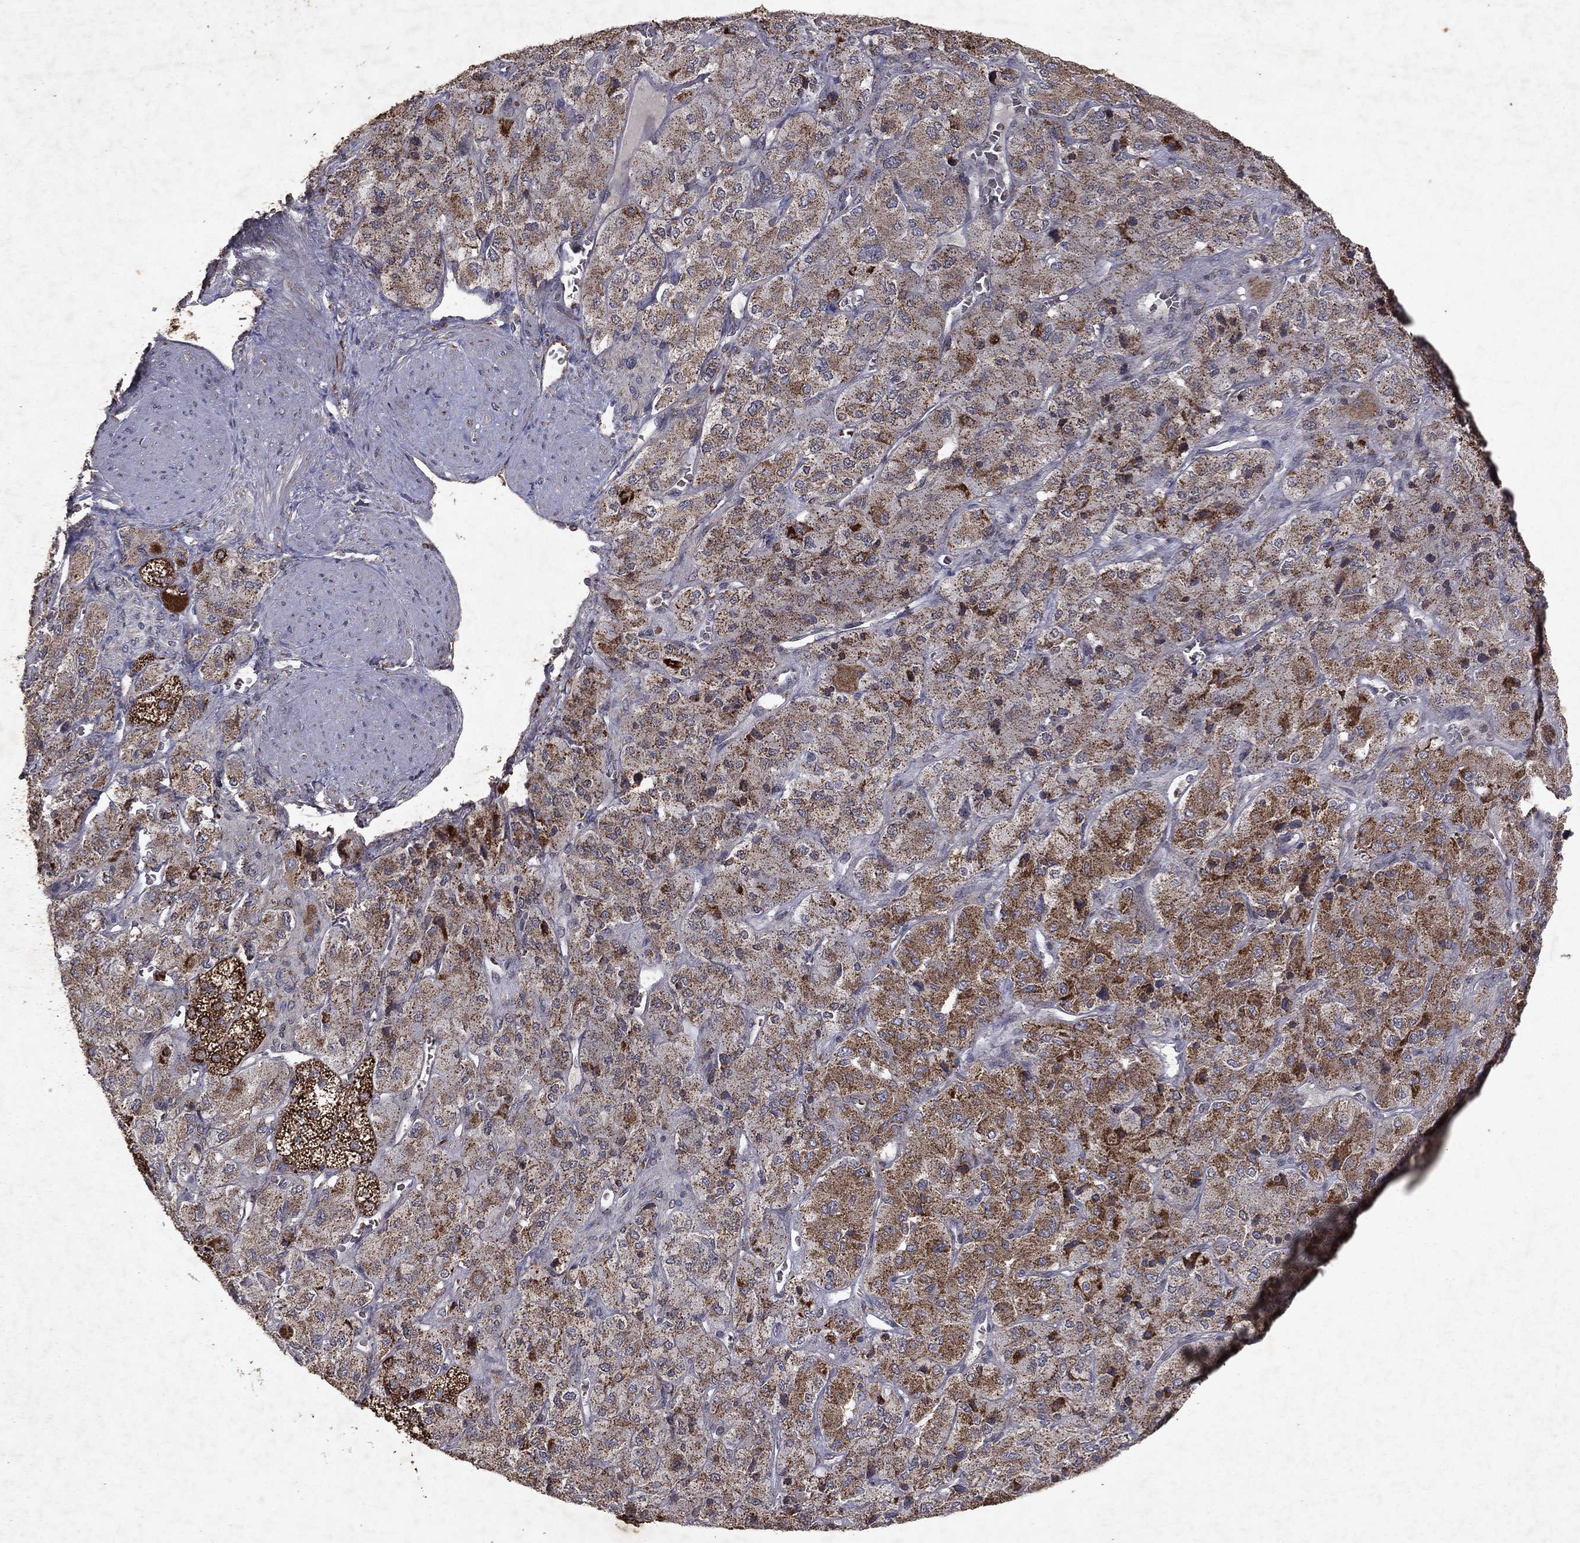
{"staining": {"intensity": "strong", "quantity": ">75%", "location": "cytoplasmic/membranous"}, "tissue": "adrenal gland", "cell_type": "Glandular cells", "image_type": "normal", "snomed": [{"axis": "morphology", "description": "Normal tissue, NOS"}, {"axis": "topography", "description": "Adrenal gland"}], "caption": "Human adrenal gland stained with a brown dye displays strong cytoplasmic/membranous positive staining in approximately >75% of glandular cells.", "gene": "PYROXD2", "patient": {"sex": "female", "age": 60}}